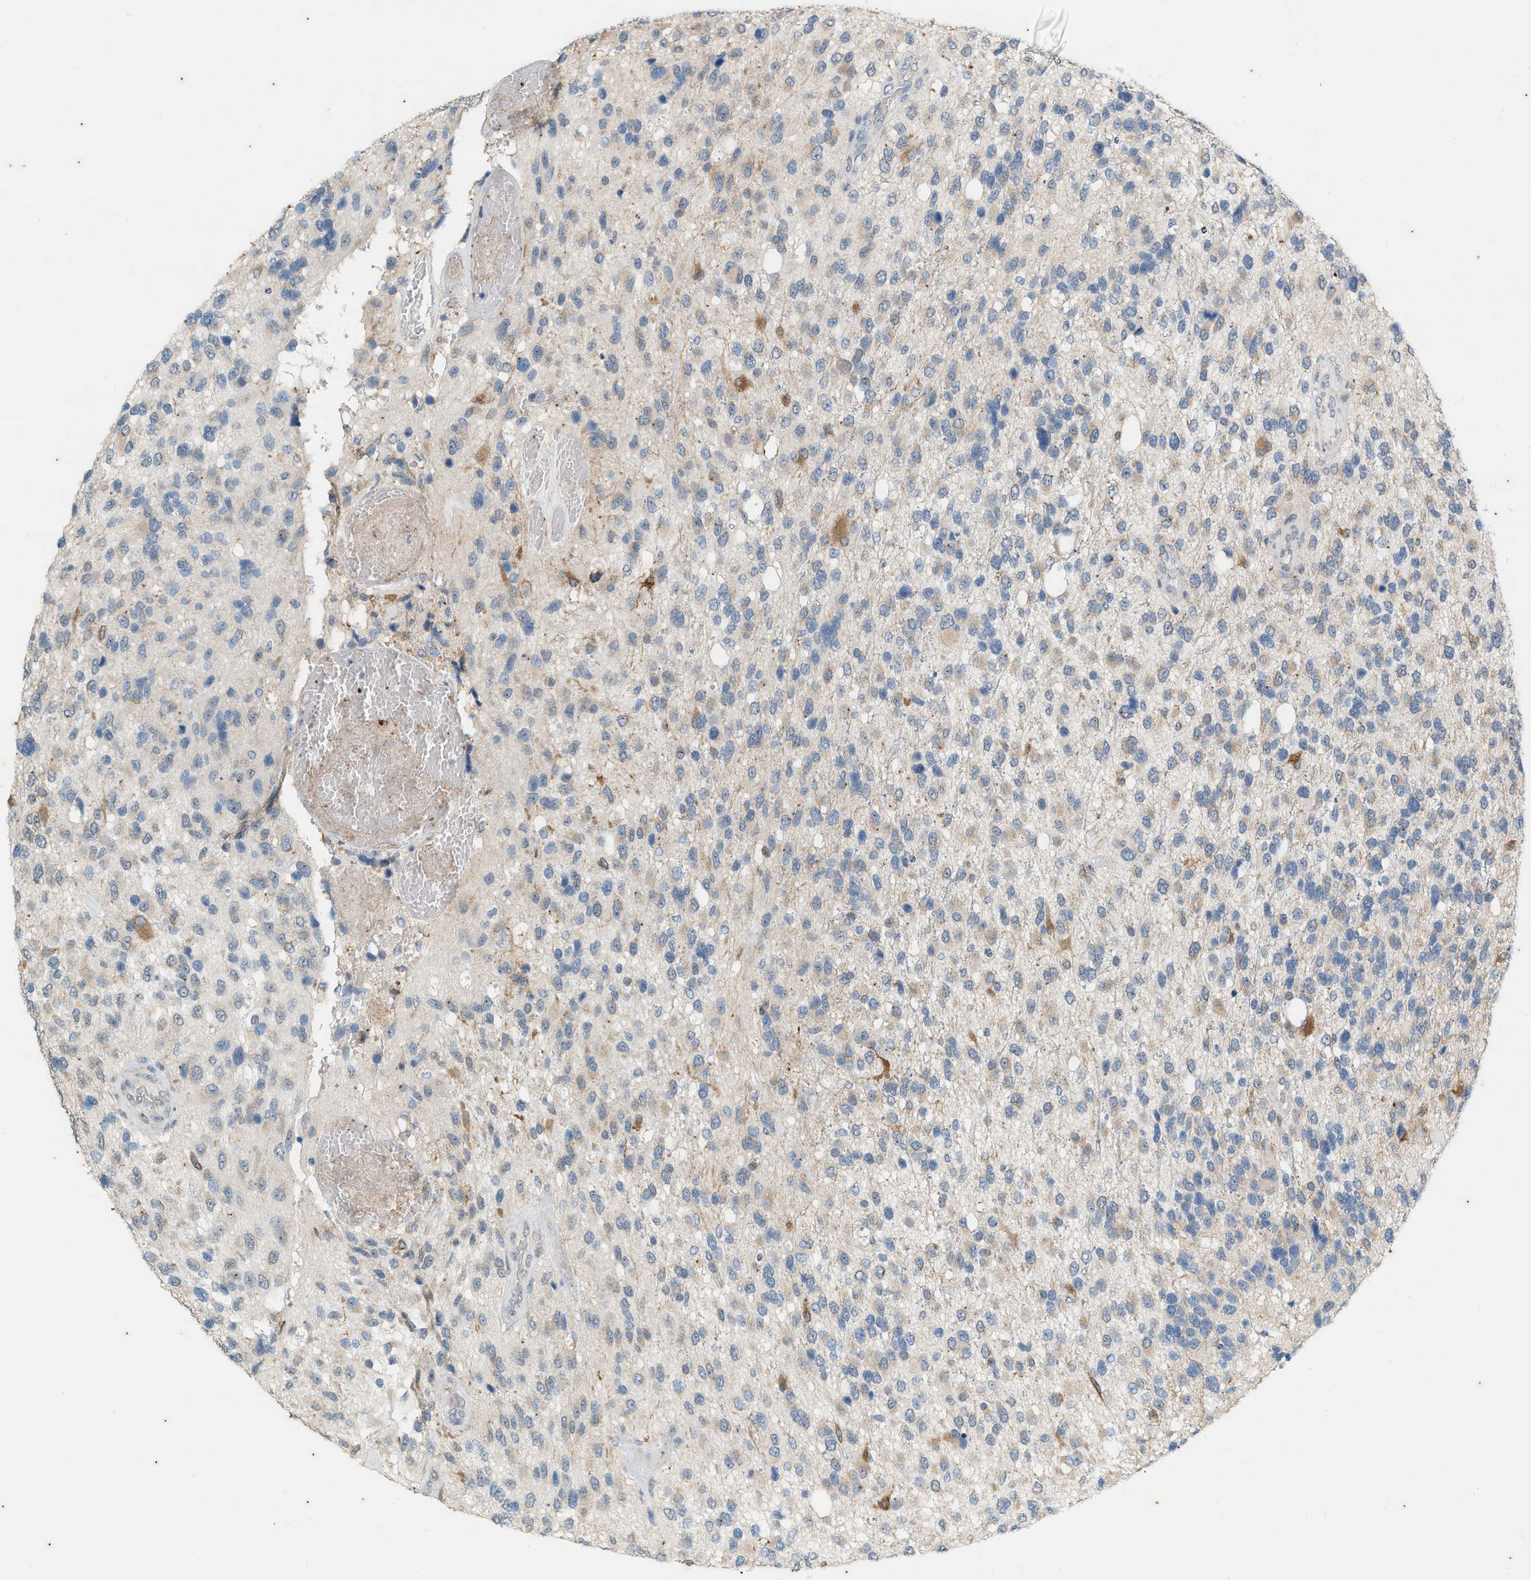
{"staining": {"intensity": "moderate", "quantity": "<25%", "location": "cytoplasmic/membranous"}, "tissue": "glioma", "cell_type": "Tumor cells", "image_type": "cancer", "snomed": [{"axis": "morphology", "description": "Glioma, malignant, High grade"}, {"axis": "topography", "description": "Brain"}], "caption": "The immunohistochemical stain shows moderate cytoplasmic/membranous expression in tumor cells of glioma tissue.", "gene": "CHPF2", "patient": {"sex": "female", "age": 58}}